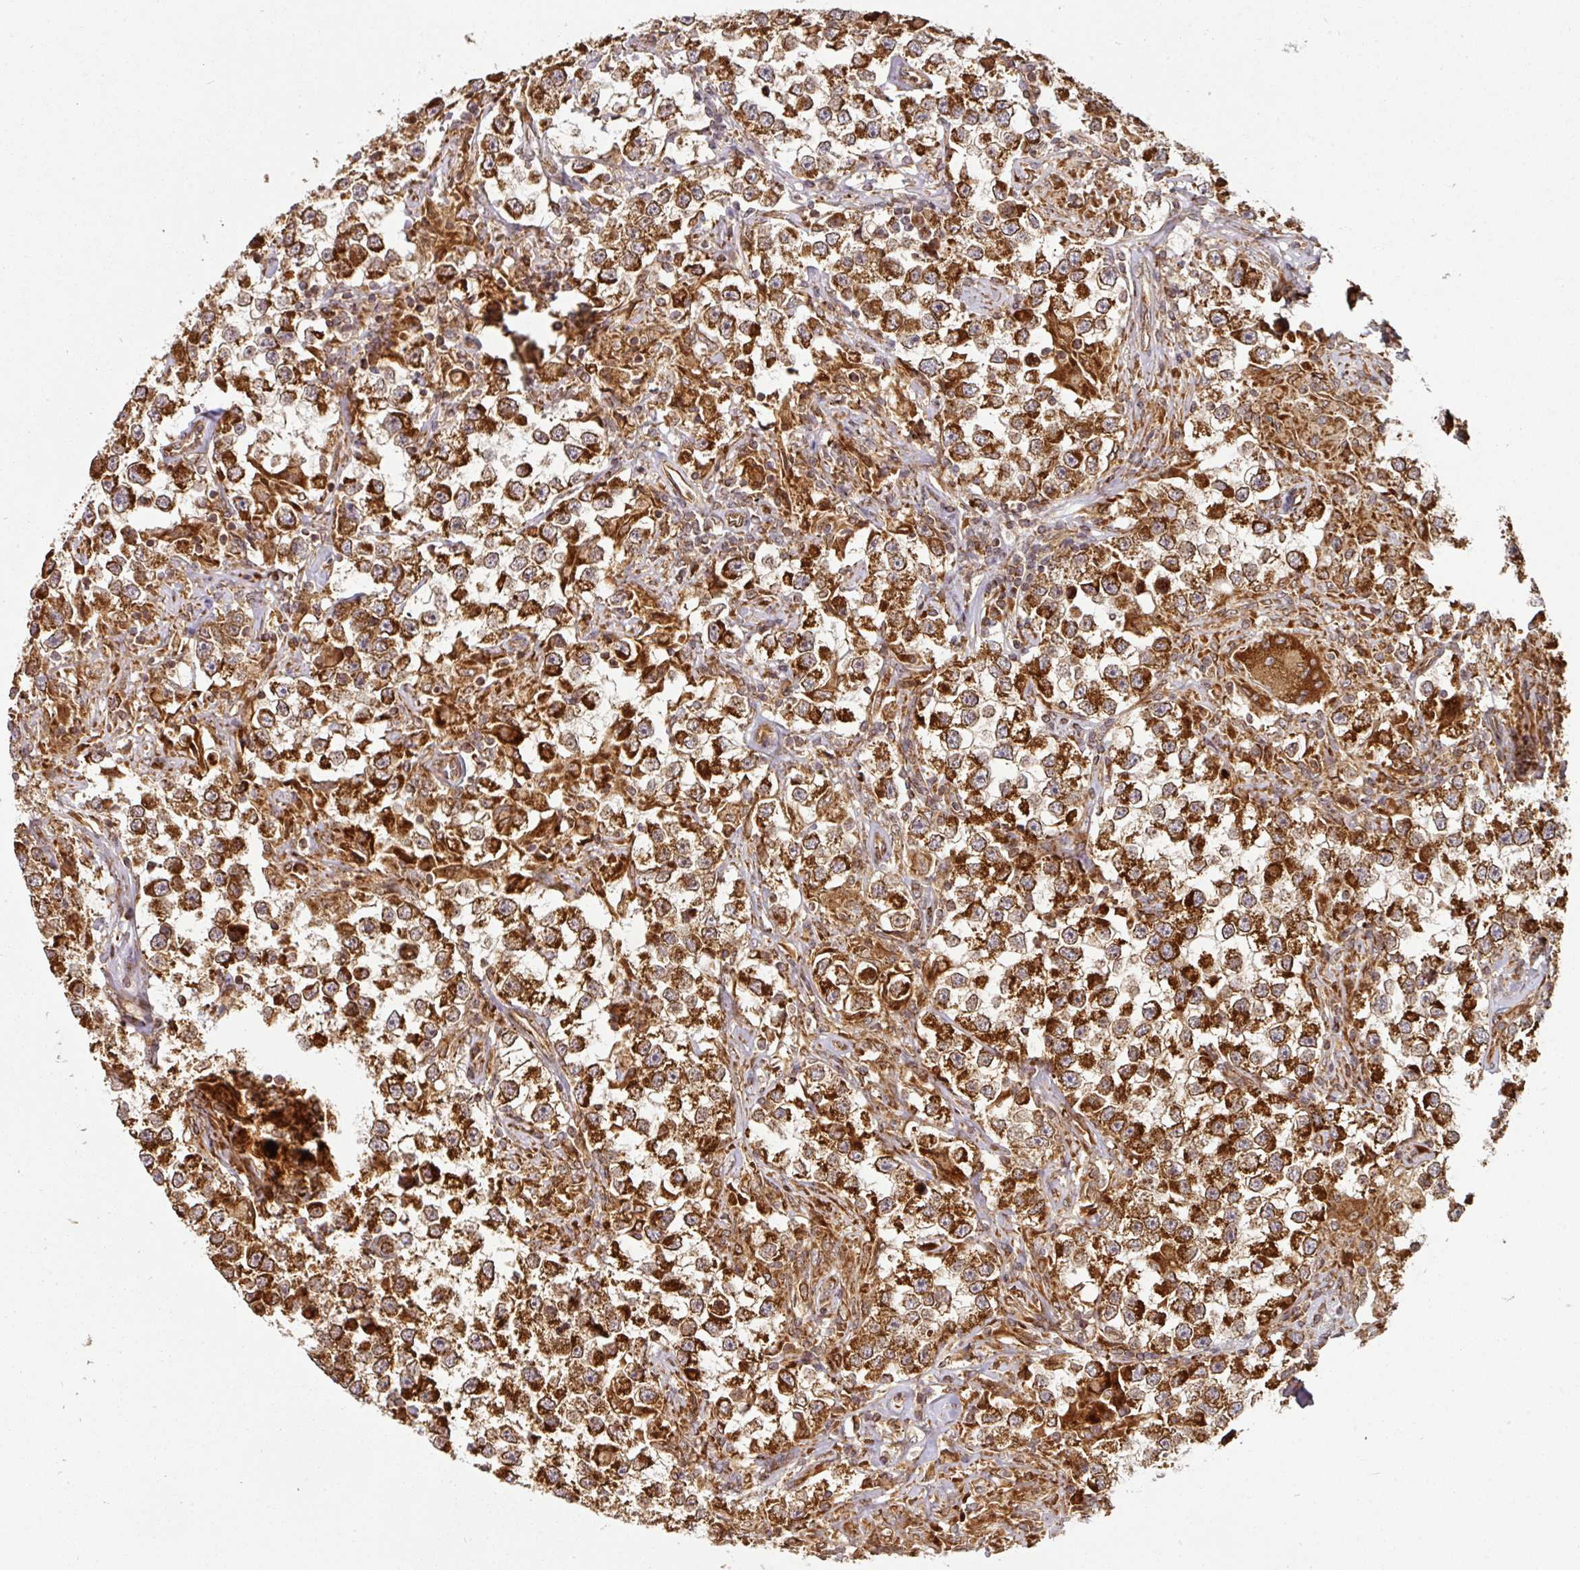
{"staining": {"intensity": "strong", "quantity": ">75%", "location": "cytoplasmic/membranous"}, "tissue": "testis cancer", "cell_type": "Tumor cells", "image_type": "cancer", "snomed": [{"axis": "morphology", "description": "Seminoma, NOS"}, {"axis": "topography", "description": "Testis"}], "caption": "Immunohistochemistry (IHC) micrograph of neoplastic tissue: testis cancer stained using immunohistochemistry displays high levels of strong protein expression localized specifically in the cytoplasmic/membranous of tumor cells, appearing as a cytoplasmic/membranous brown color.", "gene": "TRAP1", "patient": {"sex": "male", "age": 46}}